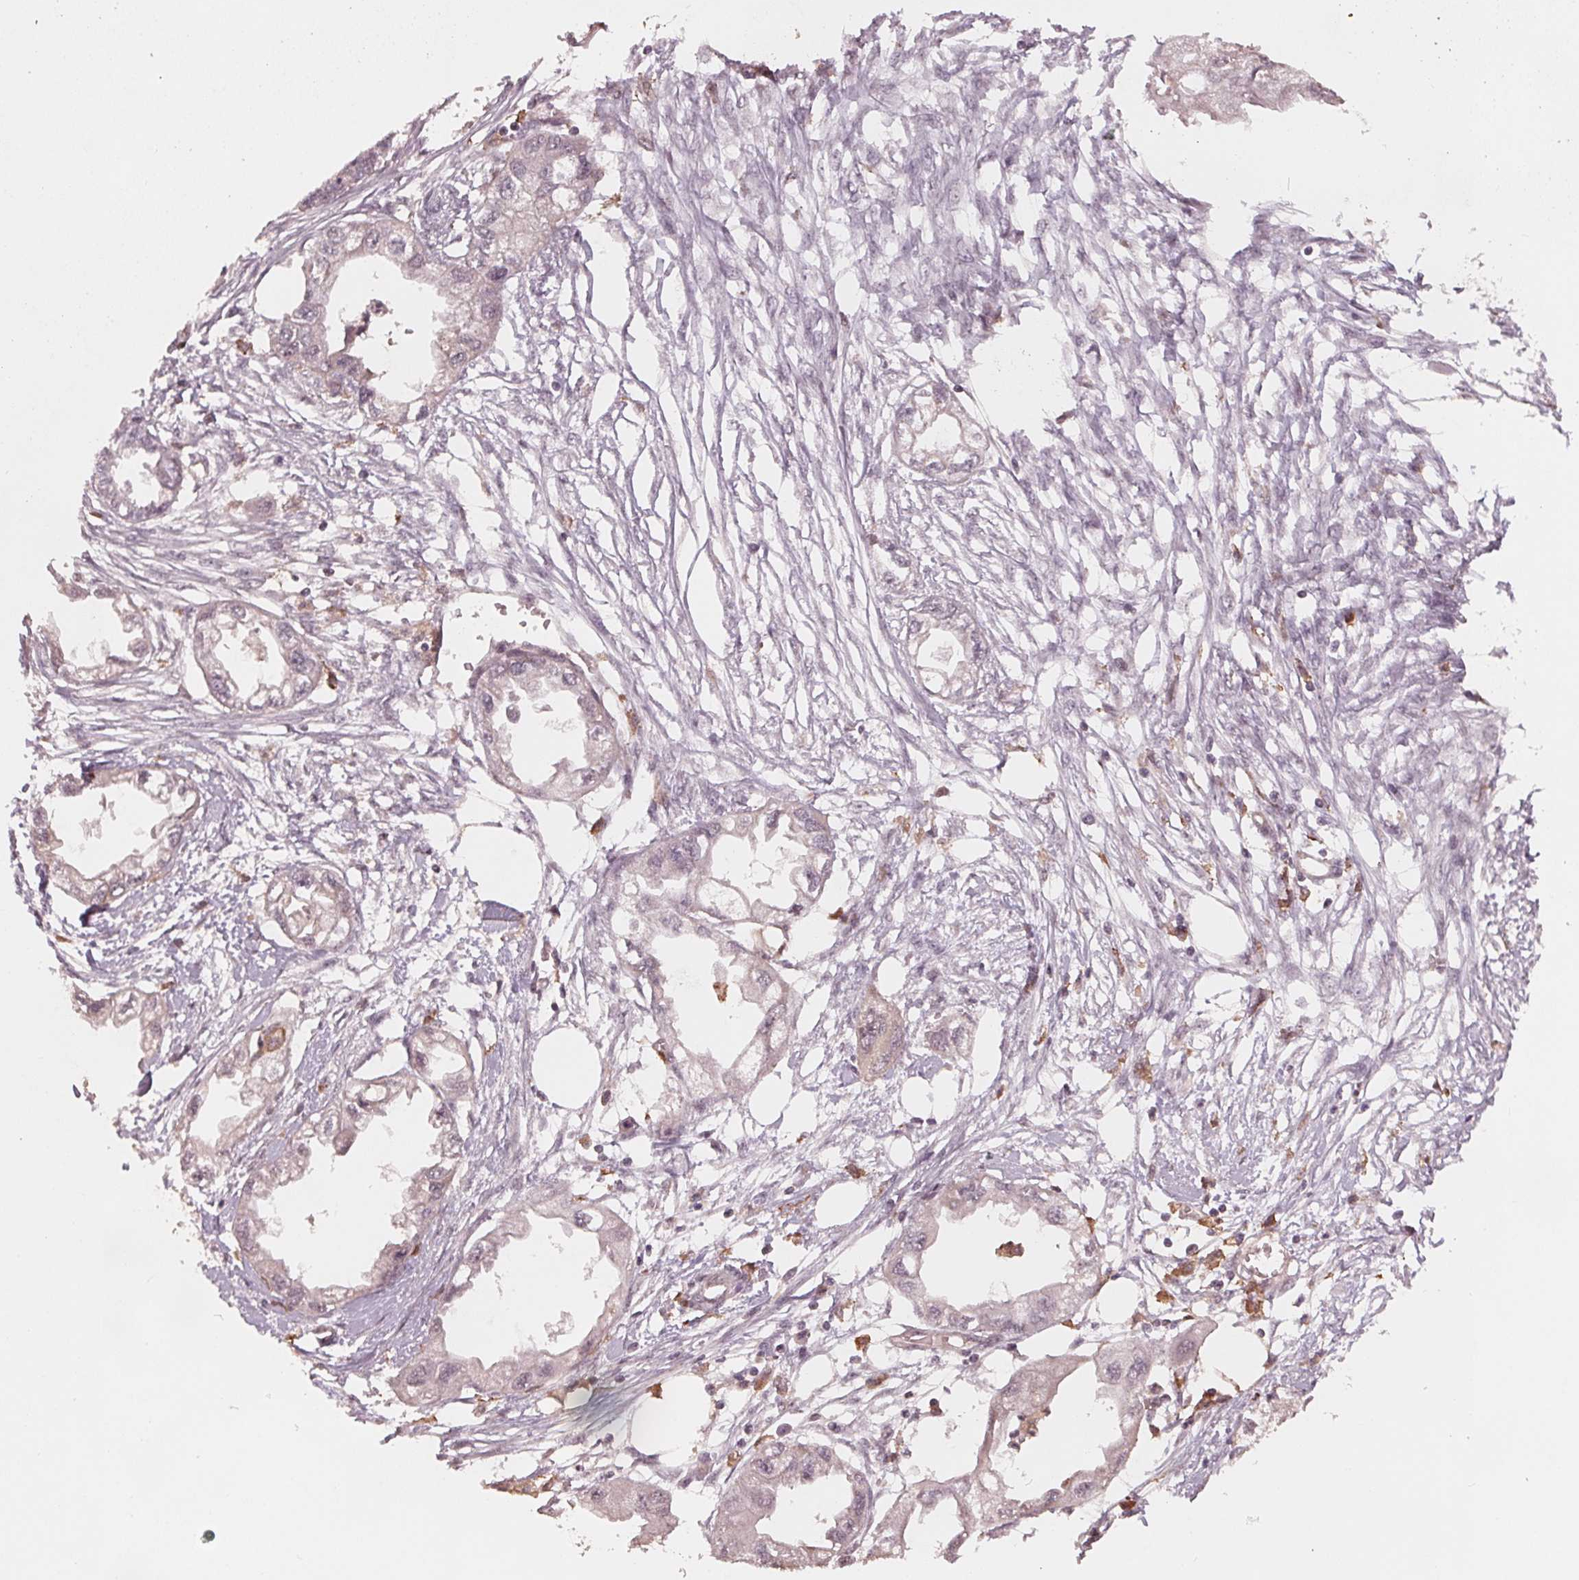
{"staining": {"intensity": "negative", "quantity": "none", "location": "none"}, "tissue": "endometrial cancer", "cell_type": "Tumor cells", "image_type": "cancer", "snomed": [{"axis": "morphology", "description": "Adenocarcinoma, NOS"}, {"axis": "morphology", "description": "Adenocarcinoma, metastatic, NOS"}, {"axis": "topography", "description": "Adipose tissue"}, {"axis": "topography", "description": "Endometrium"}], "caption": "IHC of endometrial cancer (adenocarcinoma) shows no expression in tumor cells.", "gene": "IL9R", "patient": {"sex": "female", "age": 67}}